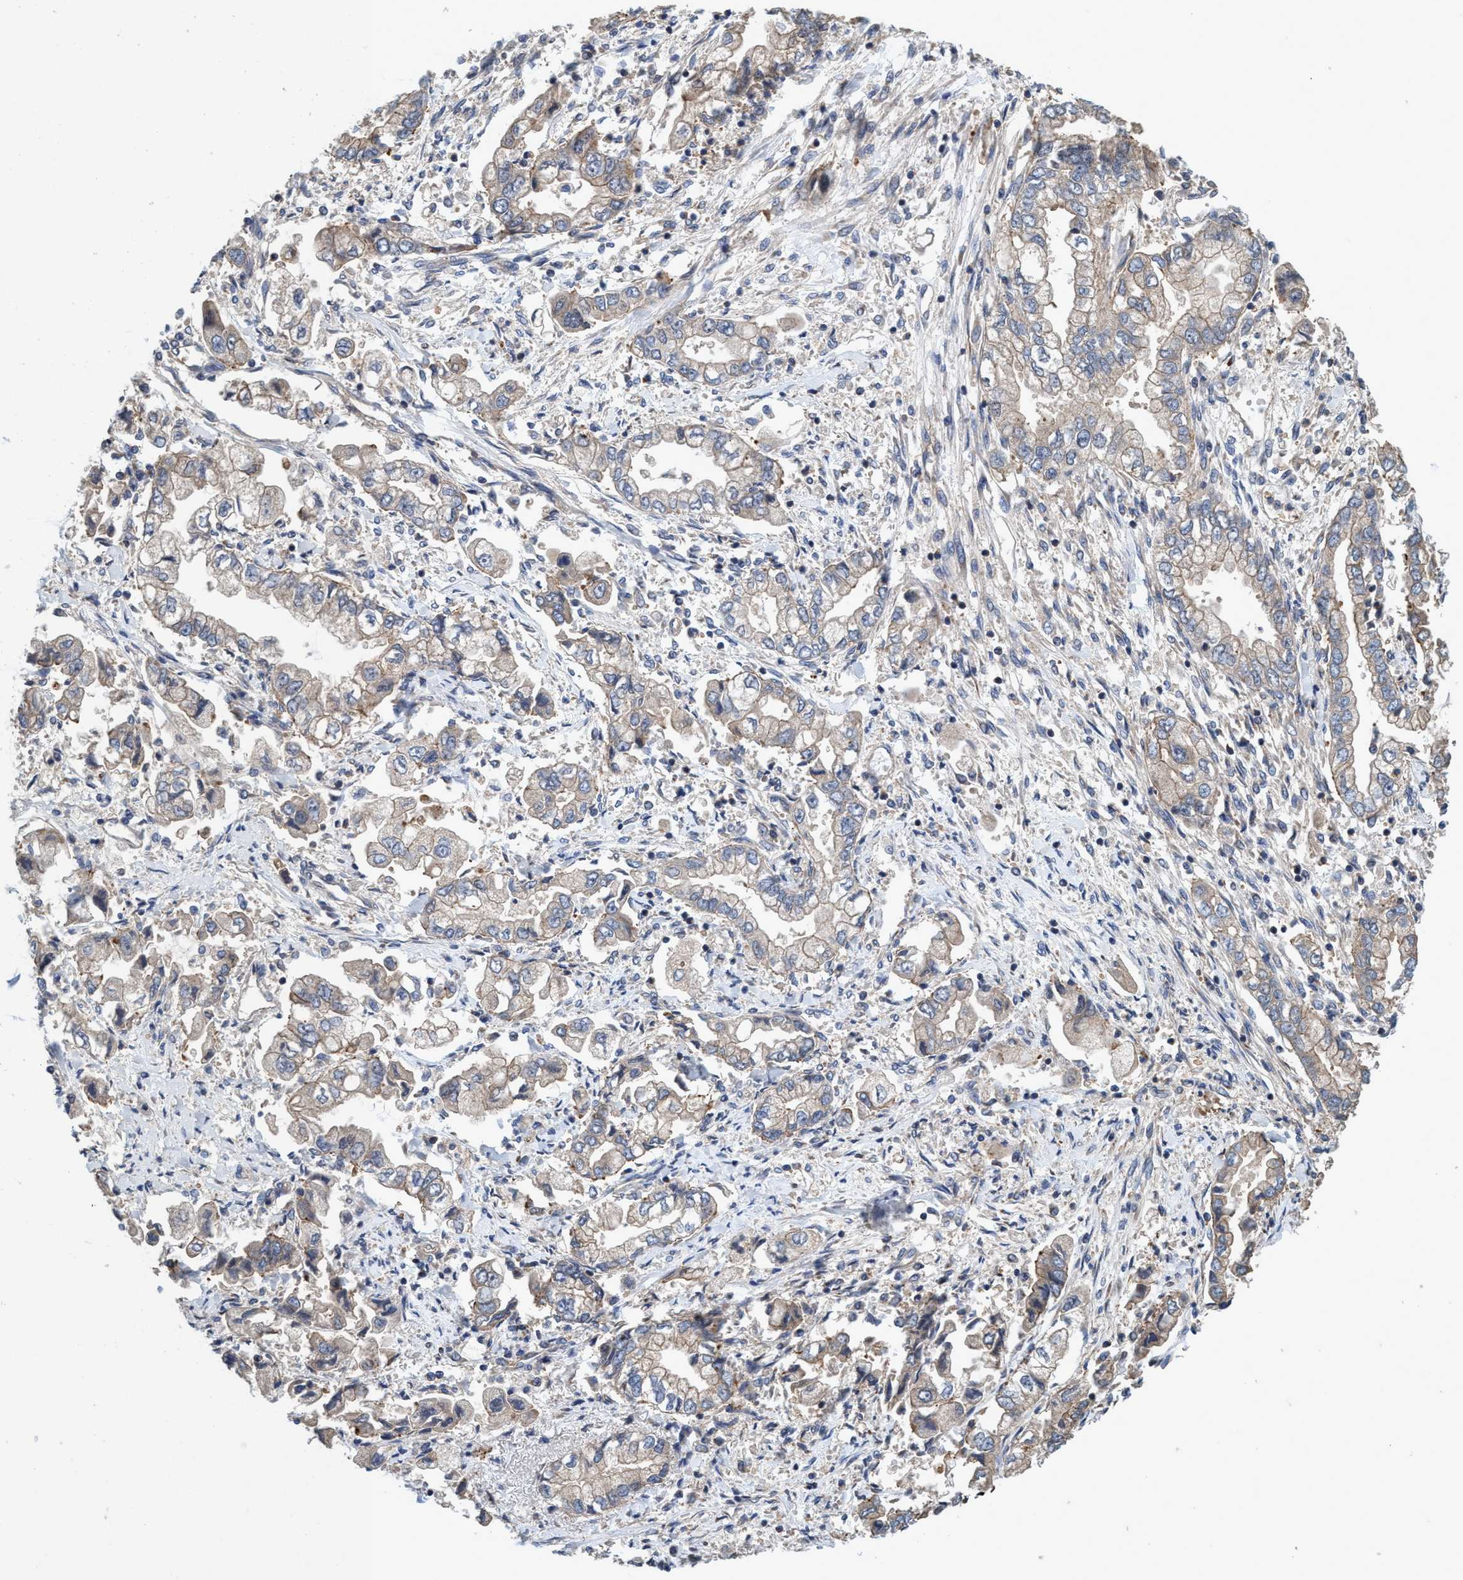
{"staining": {"intensity": "weak", "quantity": ">75%", "location": "cytoplasmic/membranous"}, "tissue": "stomach cancer", "cell_type": "Tumor cells", "image_type": "cancer", "snomed": [{"axis": "morphology", "description": "Normal tissue, NOS"}, {"axis": "morphology", "description": "Adenocarcinoma, NOS"}, {"axis": "topography", "description": "Stomach"}], "caption": "Immunohistochemical staining of stomach cancer exhibits low levels of weak cytoplasmic/membranous protein positivity in about >75% of tumor cells.", "gene": "CALCOCO2", "patient": {"sex": "male", "age": 62}}